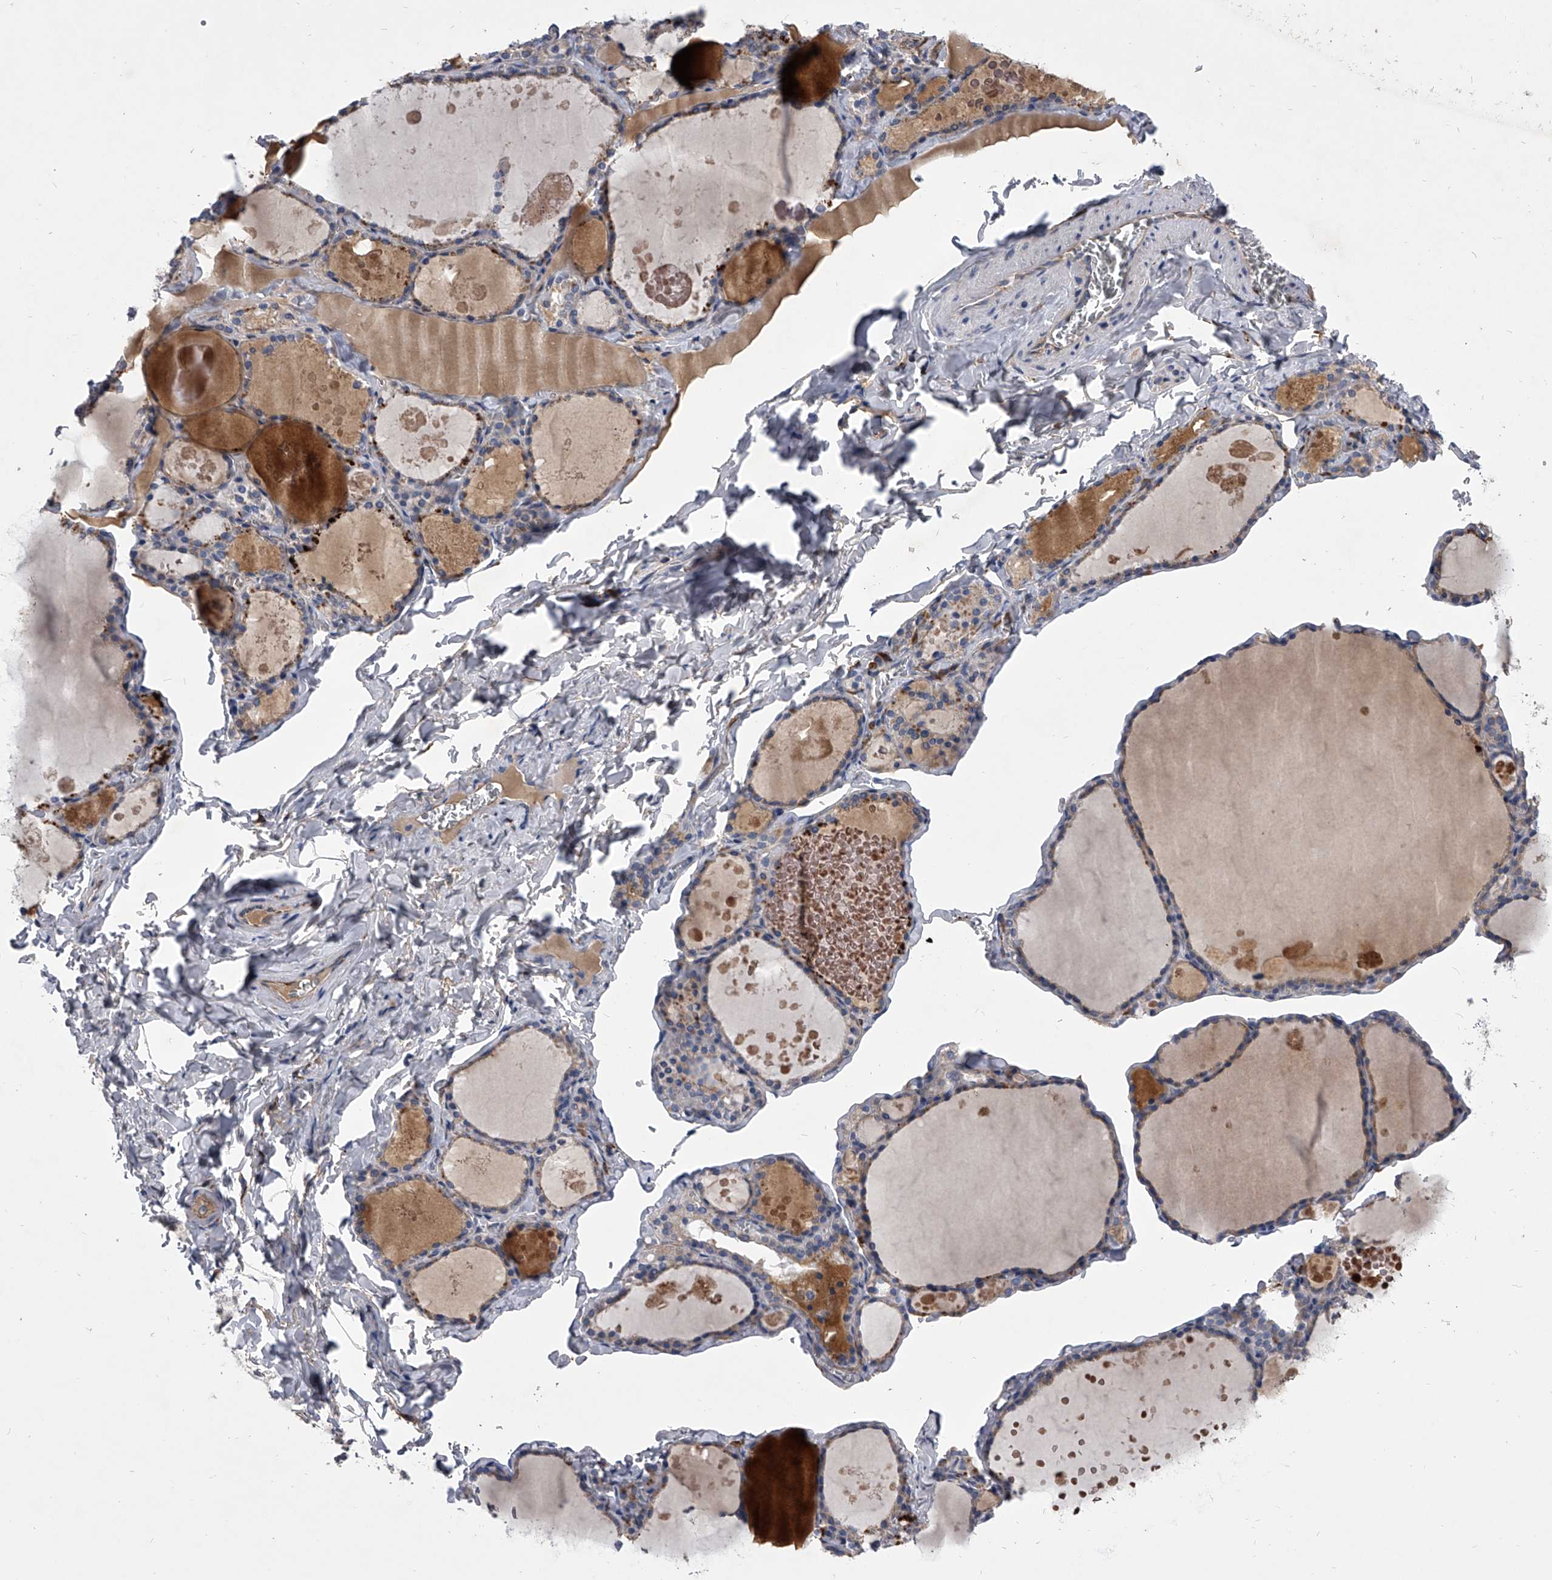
{"staining": {"intensity": "negative", "quantity": "none", "location": "none"}, "tissue": "thyroid gland", "cell_type": "Glandular cells", "image_type": "normal", "snomed": [{"axis": "morphology", "description": "Normal tissue, NOS"}, {"axis": "topography", "description": "Thyroid gland"}], "caption": "IHC image of normal thyroid gland: human thyroid gland stained with DAB (3,3'-diaminobenzidine) displays no significant protein positivity in glandular cells.", "gene": "CCR4", "patient": {"sex": "male", "age": 56}}